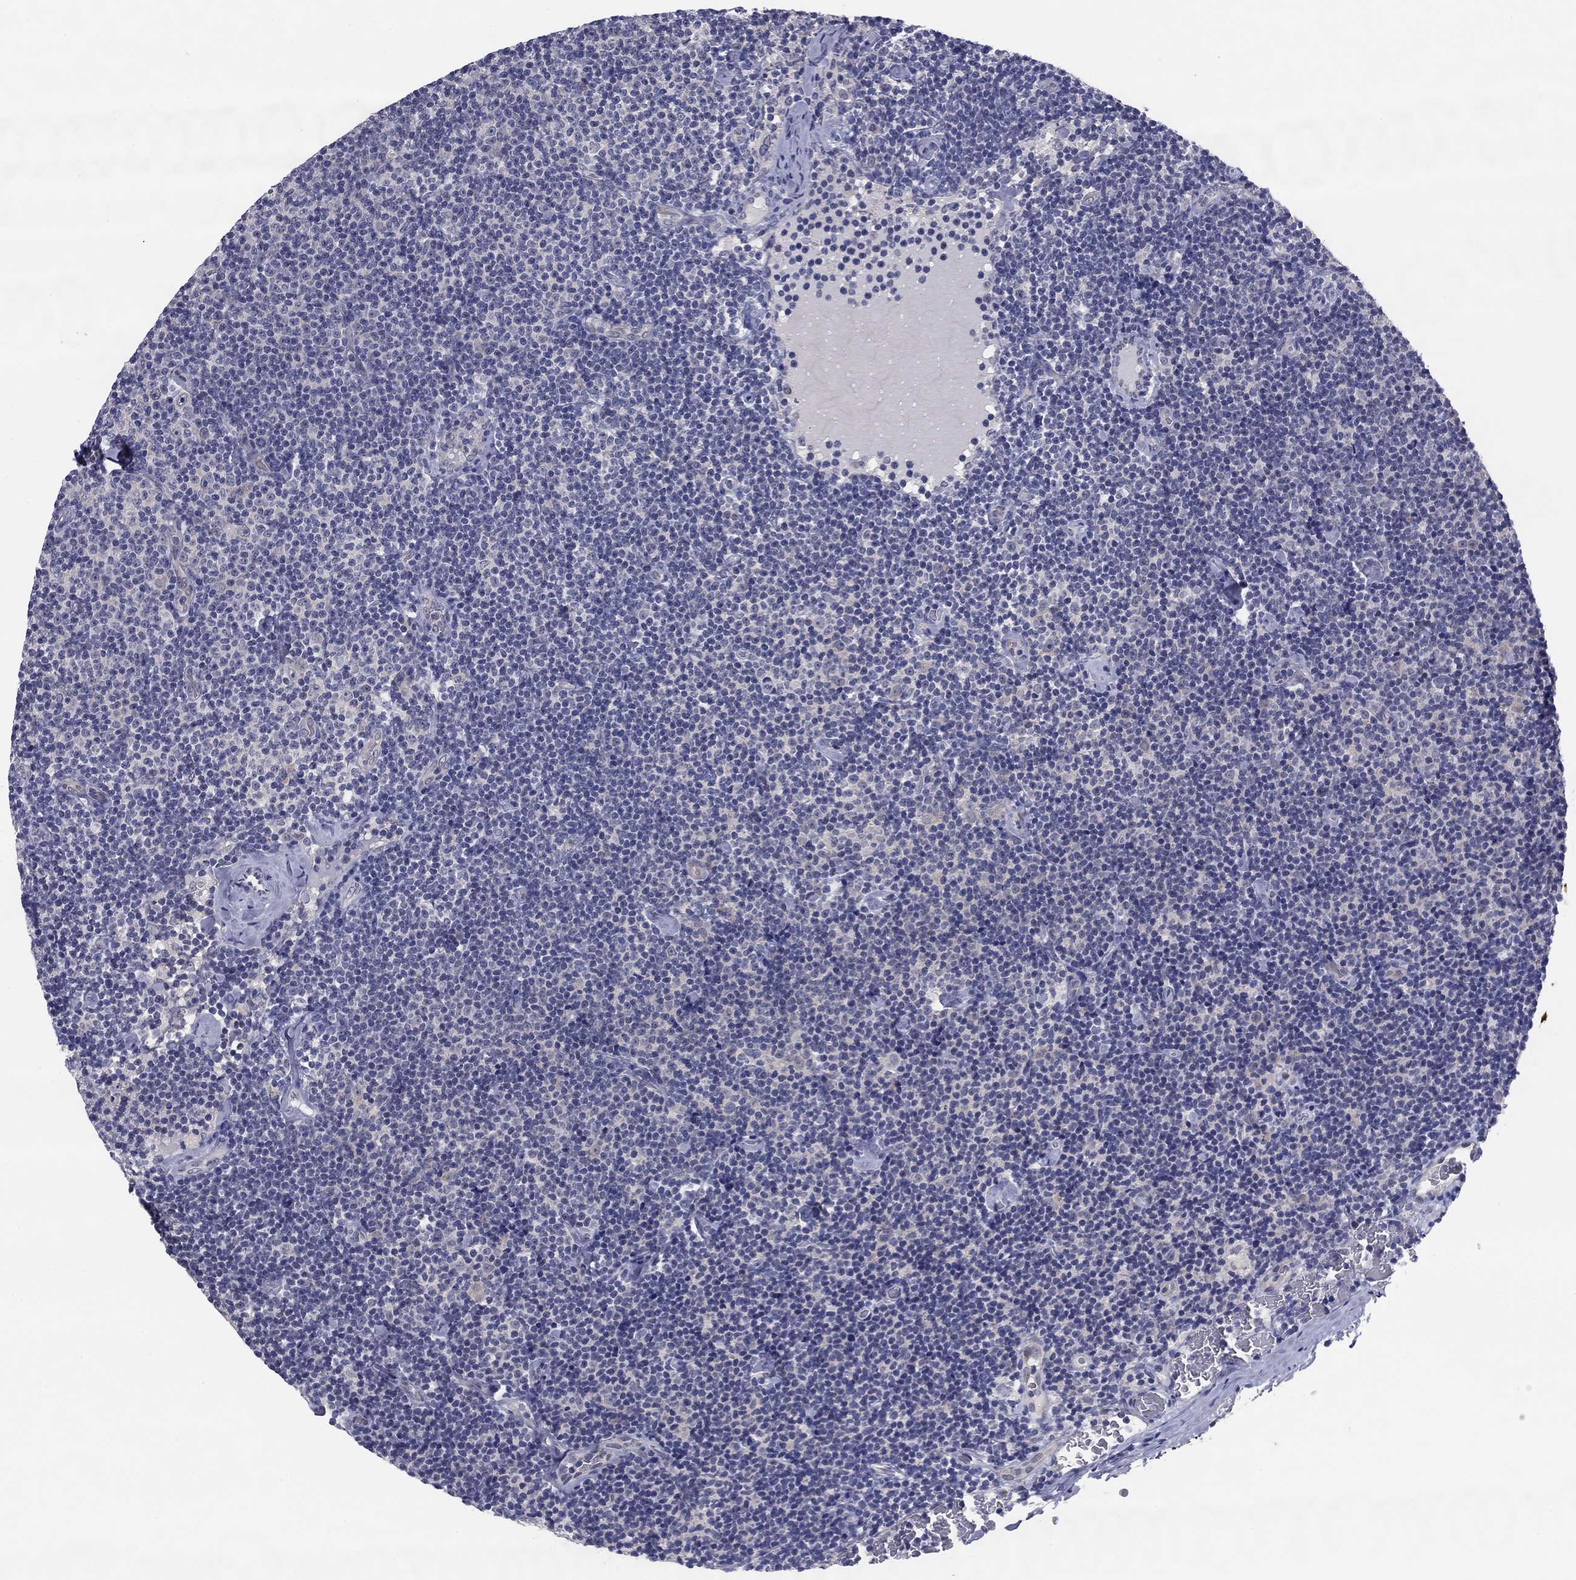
{"staining": {"intensity": "negative", "quantity": "none", "location": "none"}, "tissue": "lymphoma", "cell_type": "Tumor cells", "image_type": "cancer", "snomed": [{"axis": "morphology", "description": "Malignant lymphoma, non-Hodgkin's type, Low grade"}, {"axis": "topography", "description": "Lymph node"}], "caption": "Protein analysis of lymphoma shows no significant staining in tumor cells. (DAB (3,3'-diaminobenzidine) immunohistochemistry (IHC), high magnification).", "gene": "REXO5", "patient": {"sex": "male", "age": 81}}